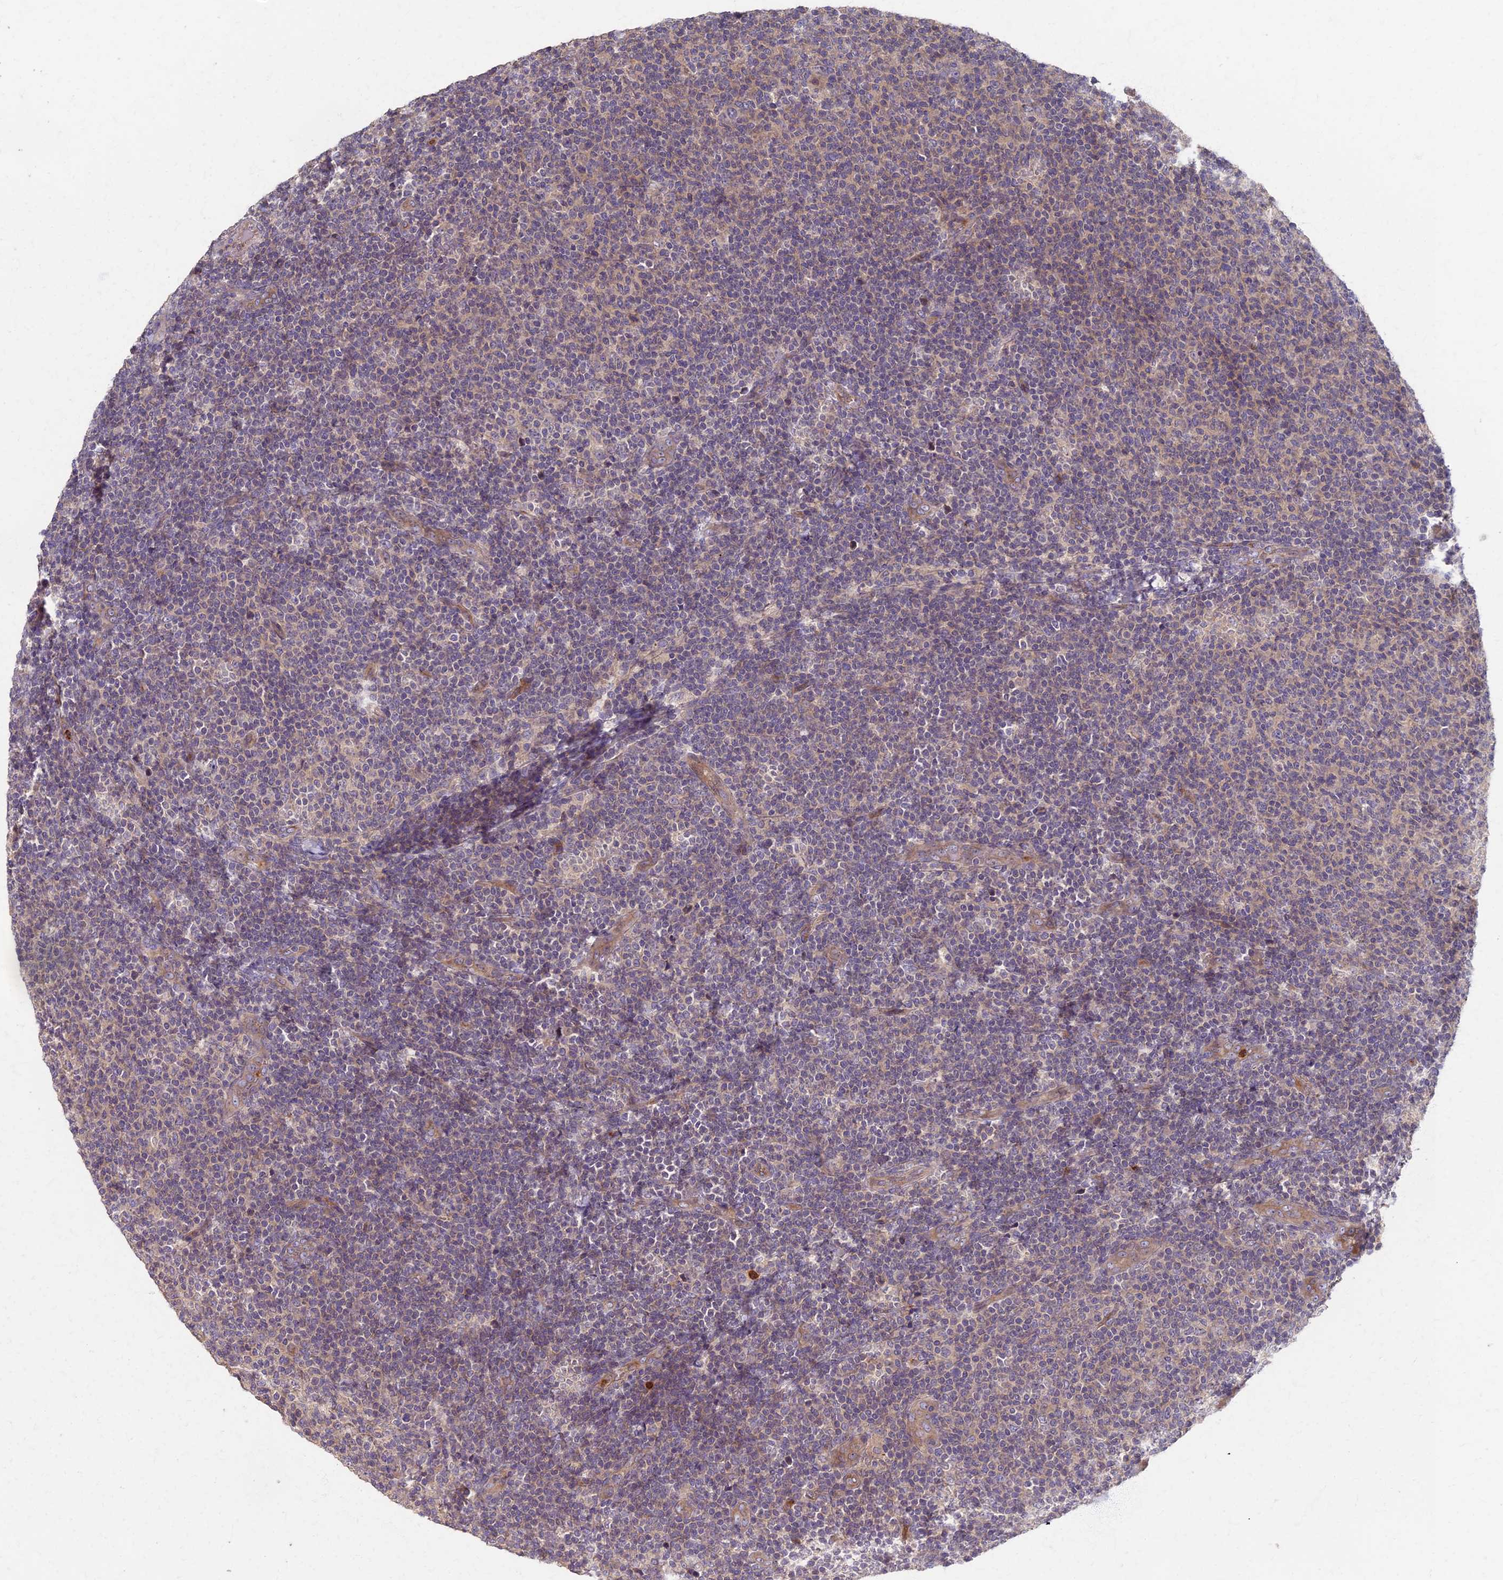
{"staining": {"intensity": "weak", "quantity": "<25%", "location": "cytoplasmic/membranous"}, "tissue": "lymphoma", "cell_type": "Tumor cells", "image_type": "cancer", "snomed": [{"axis": "morphology", "description": "Malignant lymphoma, non-Hodgkin's type, Low grade"}, {"axis": "topography", "description": "Lymph node"}], "caption": "Protein analysis of lymphoma exhibits no significant expression in tumor cells. (Stains: DAB IHC with hematoxylin counter stain, Microscopy: brightfield microscopy at high magnification).", "gene": "AP4E1", "patient": {"sex": "male", "age": 66}}